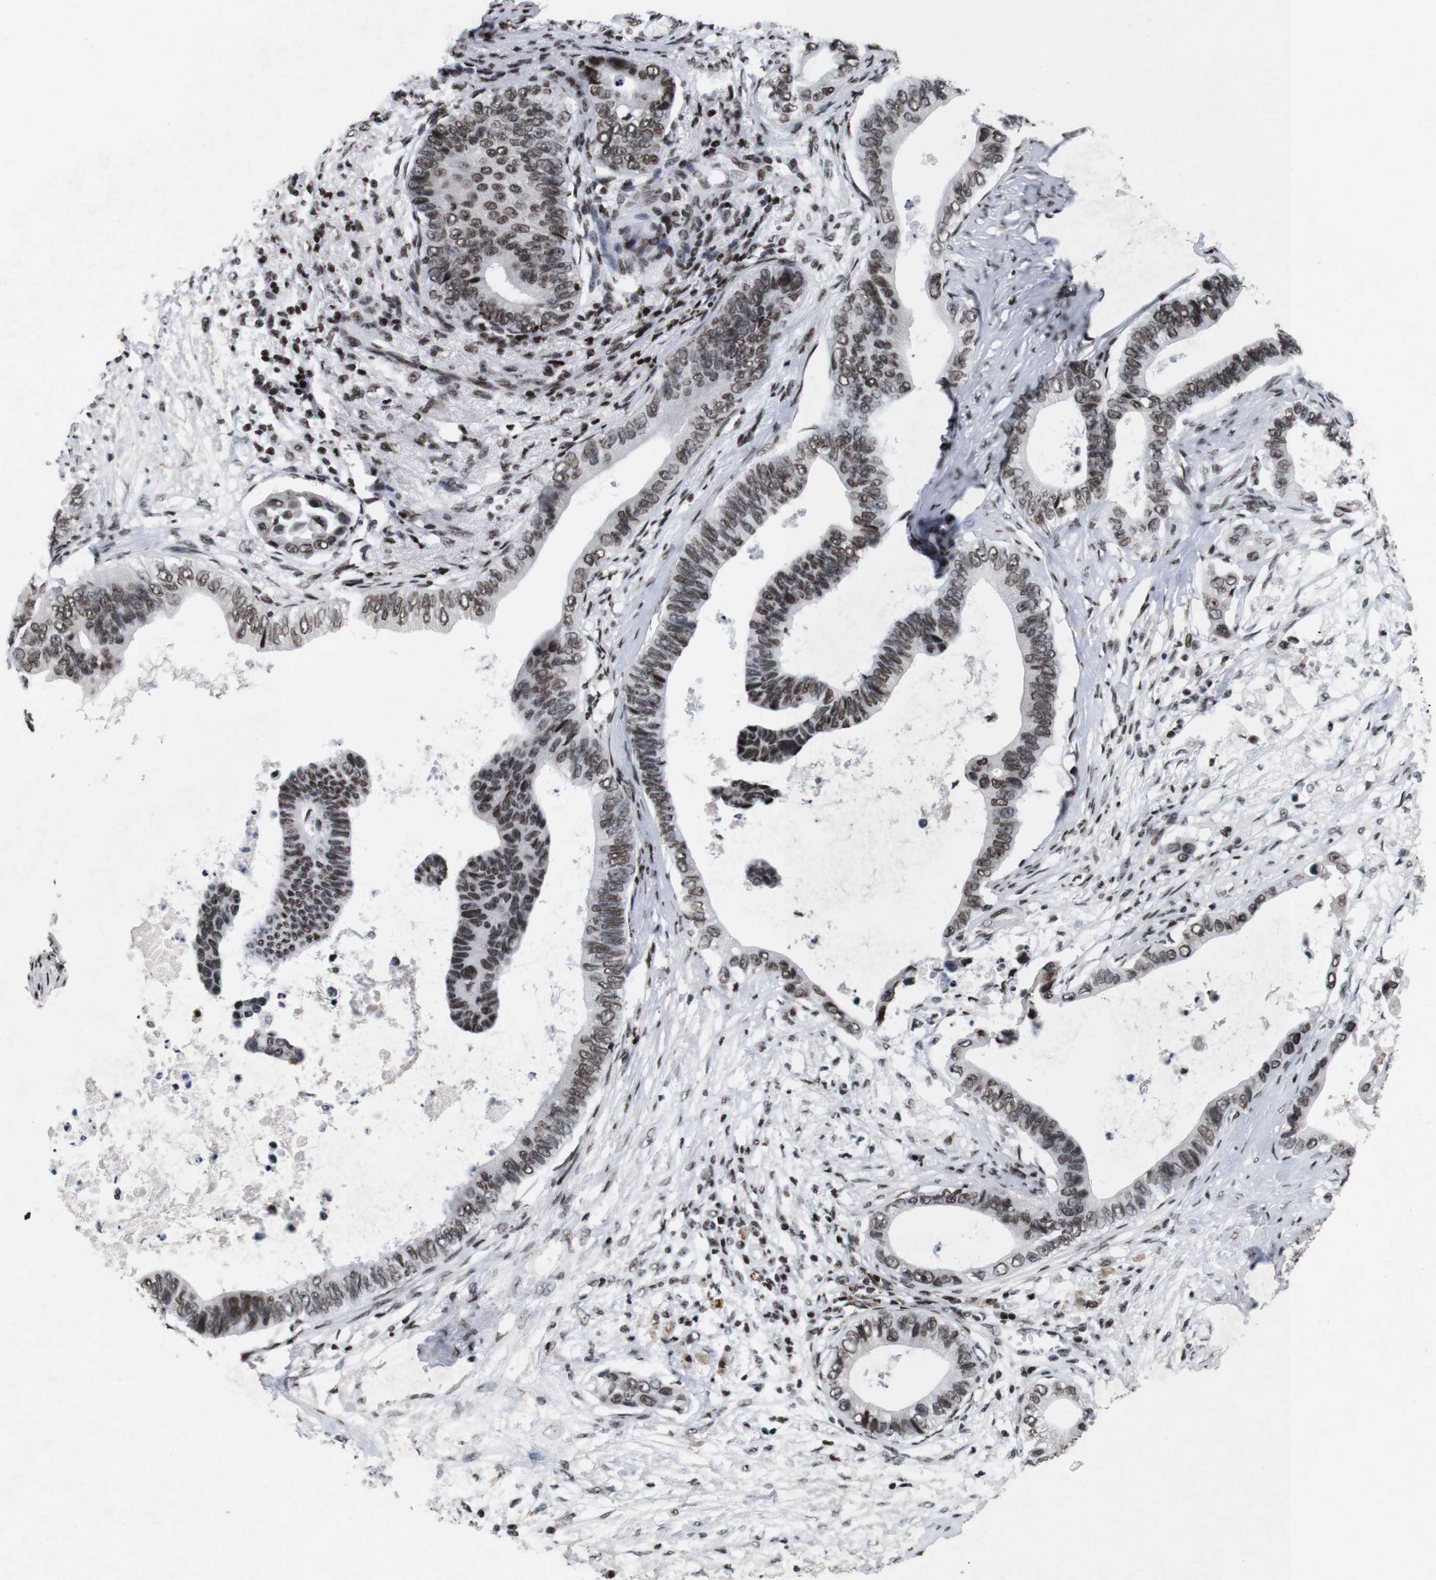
{"staining": {"intensity": "moderate", "quantity": ">75%", "location": "nuclear"}, "tissue": "pancreatic cancer", "cell_type": "Tumor cells", "image_type": "cancer", "snomed": [{"axis": "morphology", "description": "Adenocarcinoma, NOS"}, {"axis": "topography", "description": "Pancreas"}], "caption": "Immunohistochemical staining of human pancreatic cancer (adenocarcinoma) displays moderate nuclear protein positivity in approximately >75% of tumor cells.", "gene": "MAGEH1", "patient": {"sex": "male", "age": 77}}